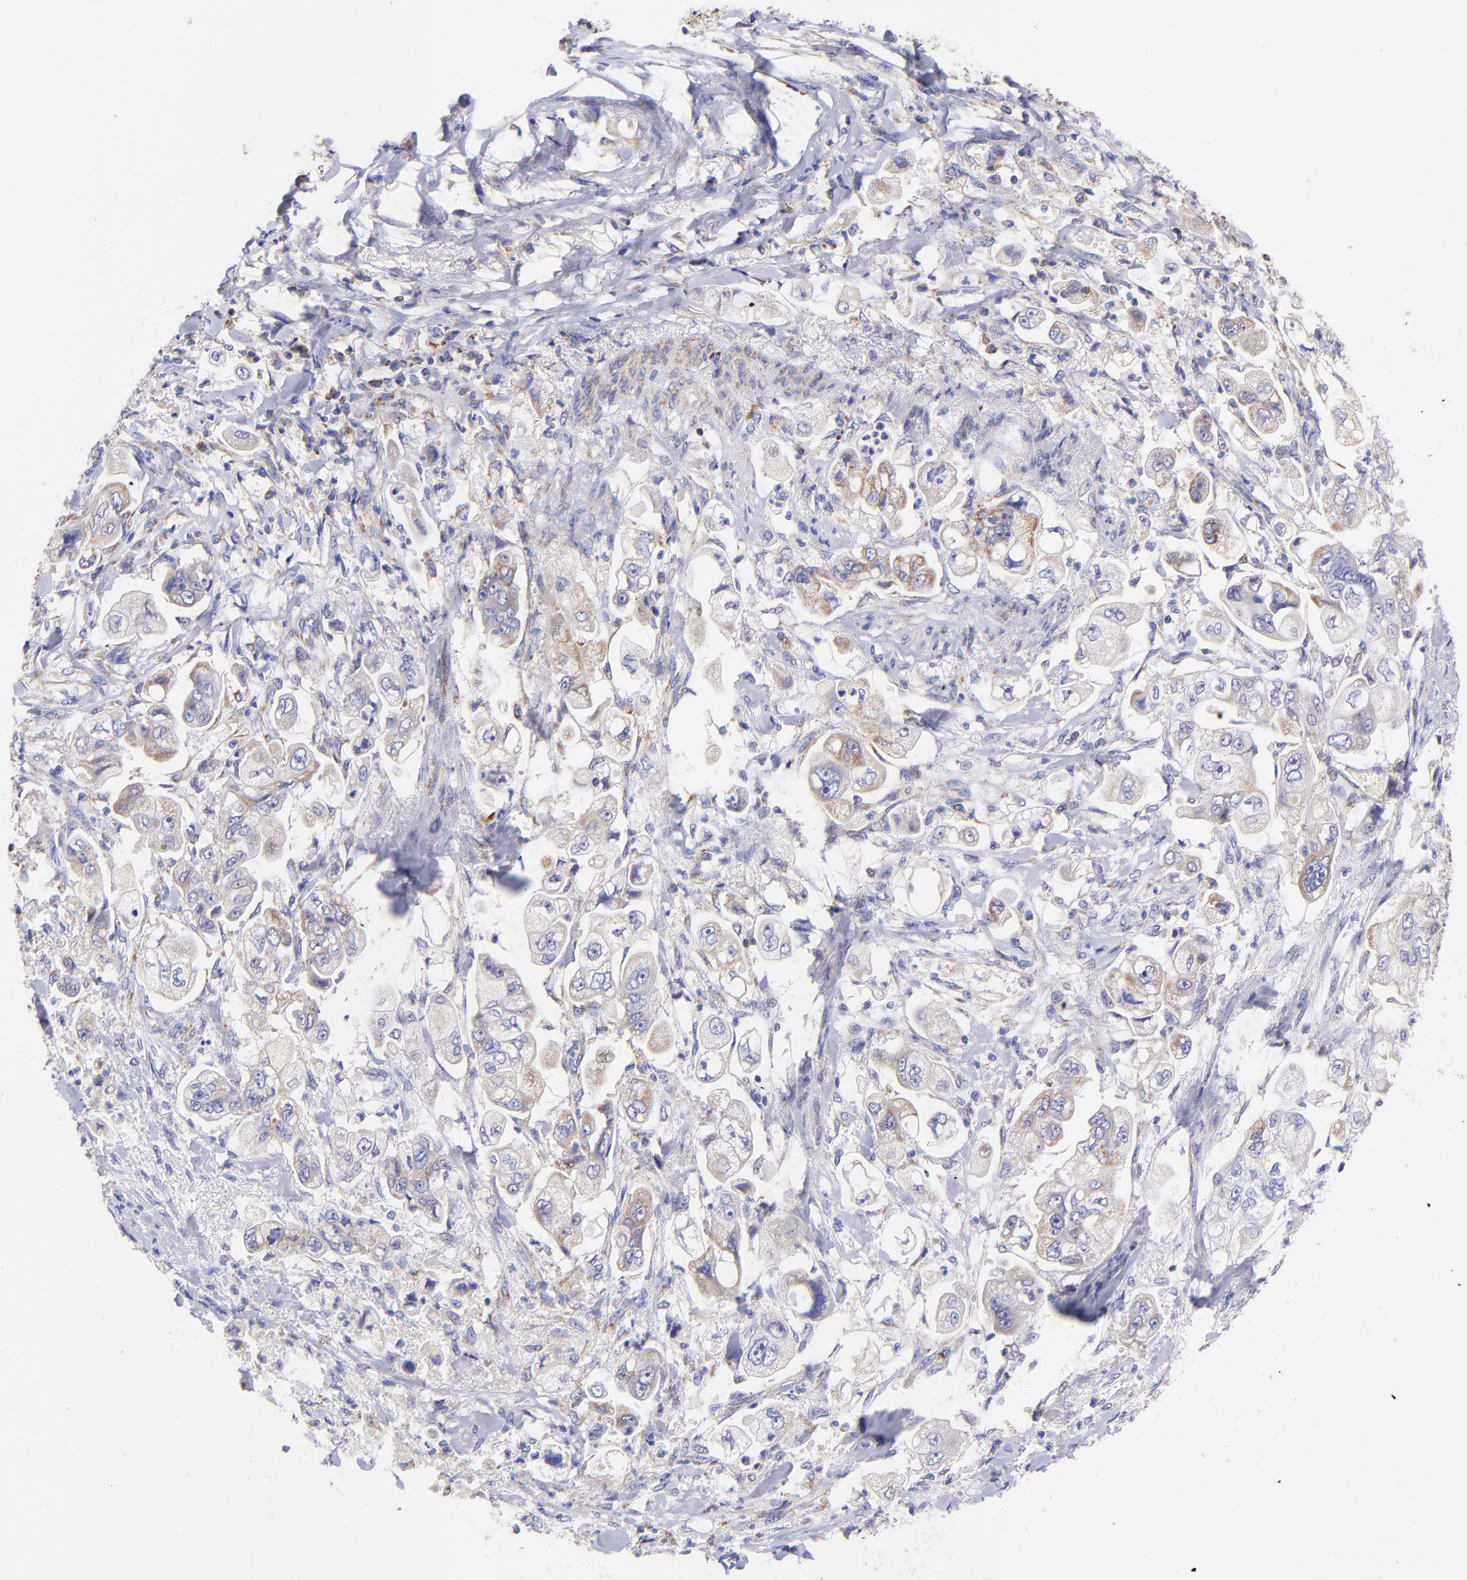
{"staining": {"intensity": "moderate", "quantity": "25%-75%", "location": "cytoplasmic/membranous"}, "tissue": "stomach cancer", "cell_type": "Tumor cells", "image_type": "cancer", "snomed": [{"axis": "morphology", "description": "Adenocarcinoma, NOS"}, {"axis": "topography", "description": "Stomach"}], "caption": "A brown stain labels moderate cytoplasmic/membranous expression of a protein in human stomach cancer tumor cells.", "gene": "NDUFB7", "patient": {"sex": "male", "age": 62}}